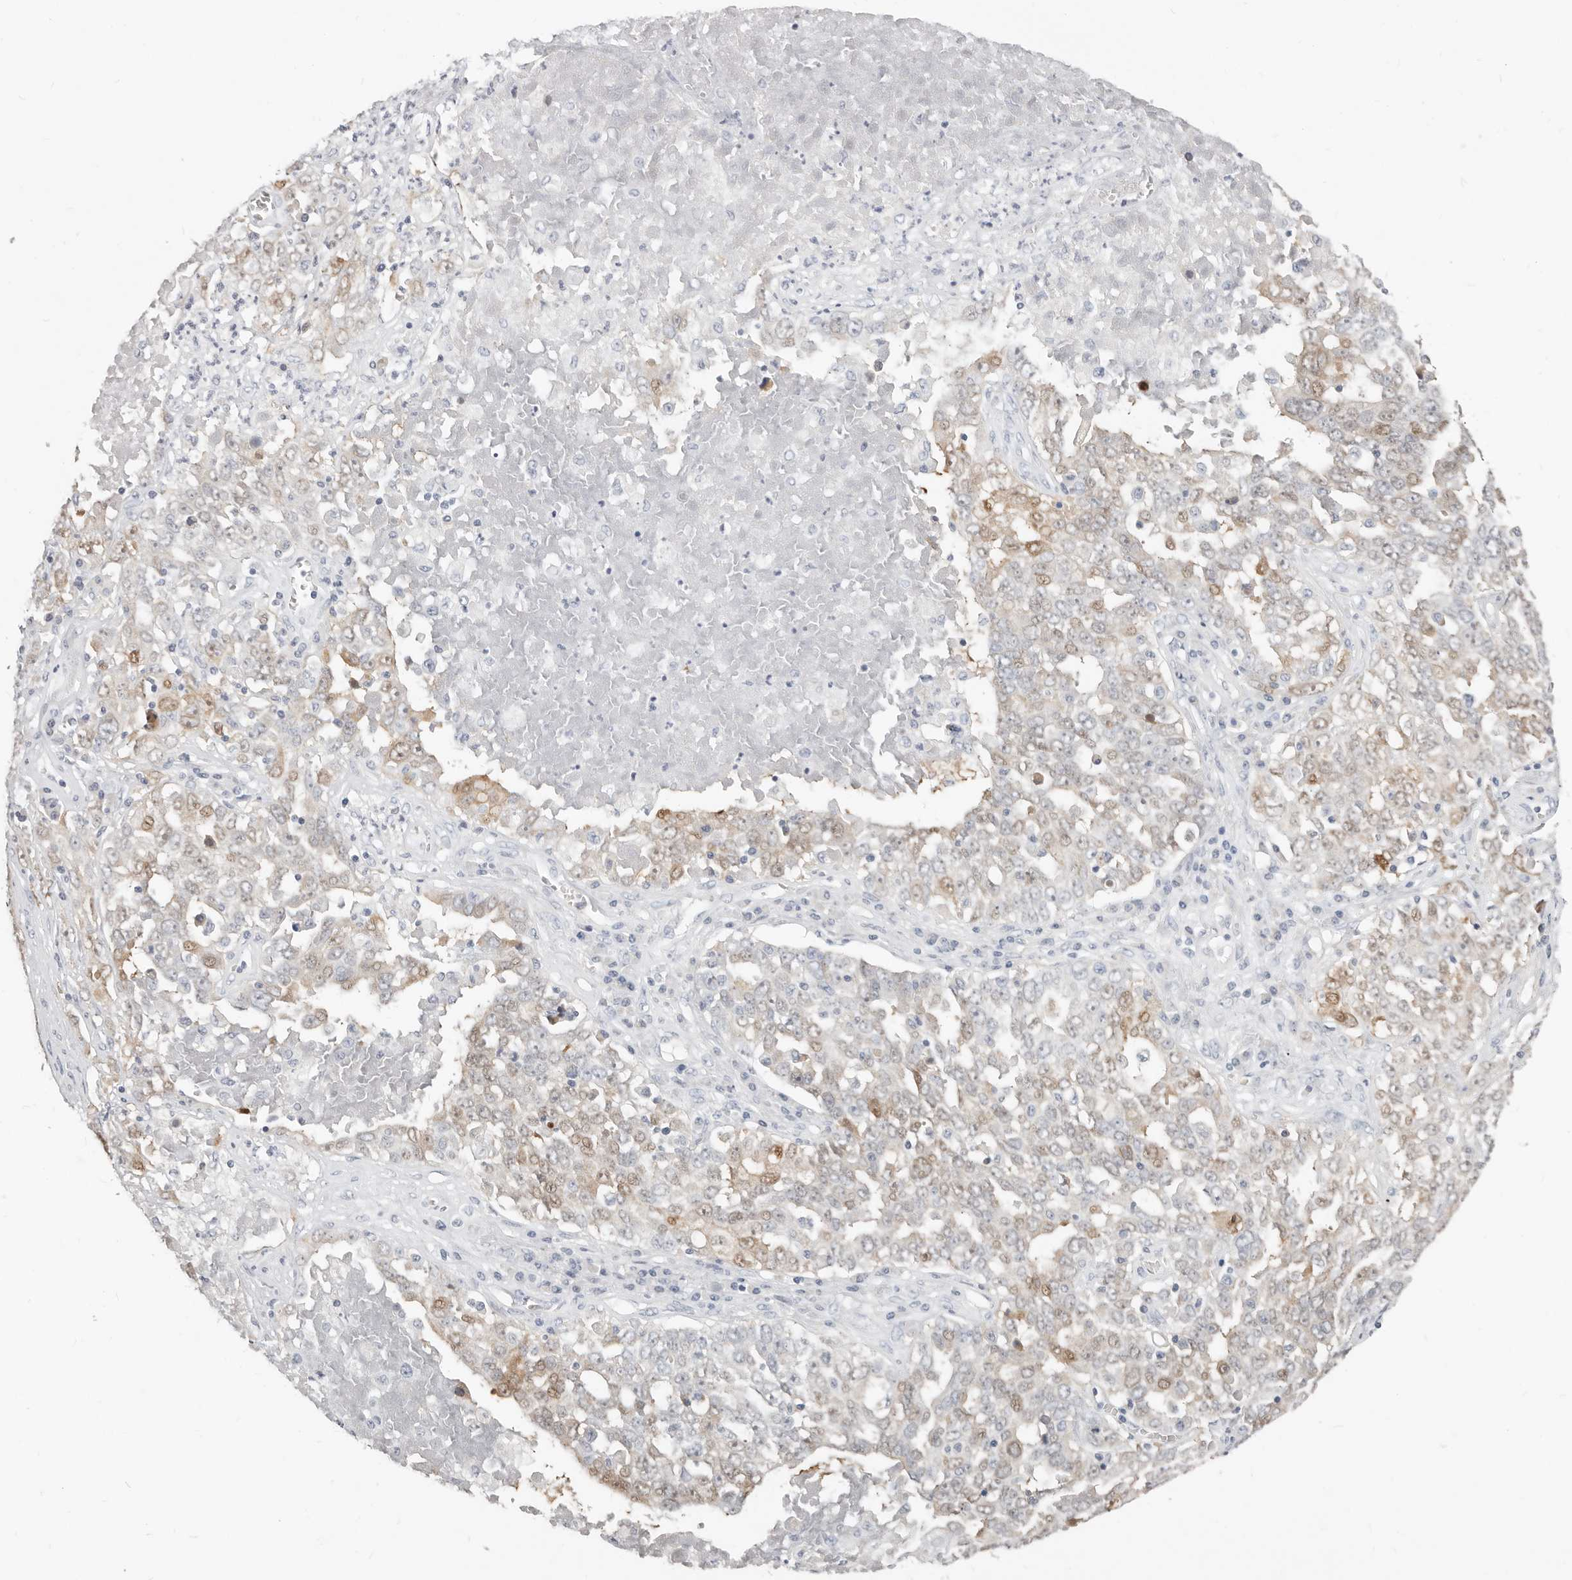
{"staining": {"intensity": "moderate", "quantity": "<25%", "location": "cytoplasmic/membranous,nuclear"}, "tissue": "ovarian cancer", "cell_type": "Tumor cells", "image_type": "cancer", "snomed": [{"axis": "morphology", "description": "Carcinoma, endometroid"}, {"axis": "topography", "description": "Ovary"}], "caption": "Immunohistochemistry of ovarian cancer (endometroid carcinoma) demonstrates low levels of moderate cytoplasmic/membranous and nuclear staining in about <25% of tumor cells.", "gene": "TMEM63B", "patient": {"sex": "female", "age": 62}}